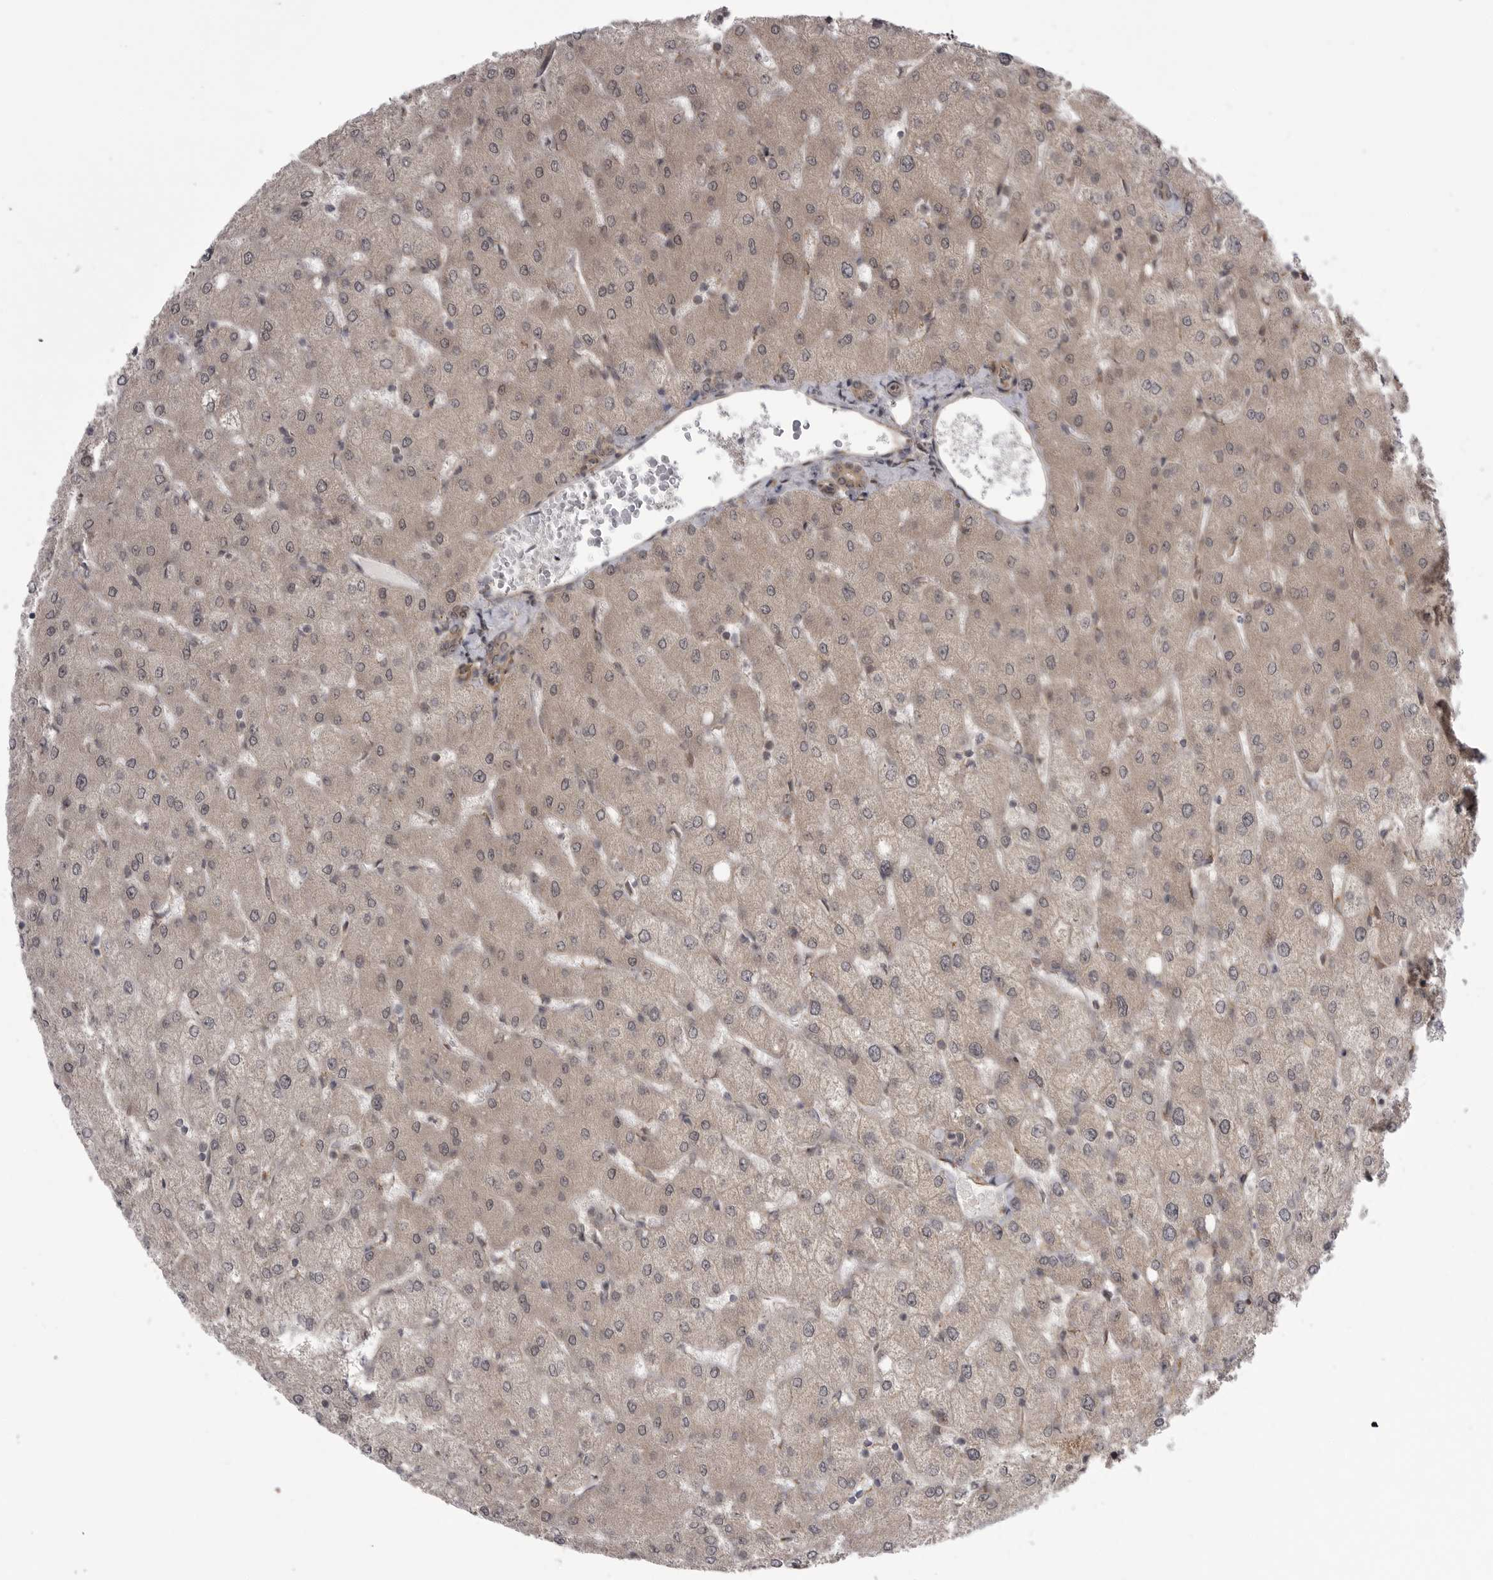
{"staining": {"intensity": "weak", "quantity": "25%-75%", "location": "cytoplasmic/membranous"}, "tissue": "liver", "cell_type": "Cholangiocytes", "image_type": "normal", "snomed": [{"axis": "morphology", "description": "Normal tissue, NOS"}, {"axis": "topography", "description": "Liver"}], "caption": "Protein staining of unremarkable liver exhibits weak cytoplasmic/membranous expression in about 25%-75% of cholangiocytes. (Brightfield microscopy of DAB IHC at high magnification).", "gene": "PDCL", "patient": {"sex": "female", "age": 54}}